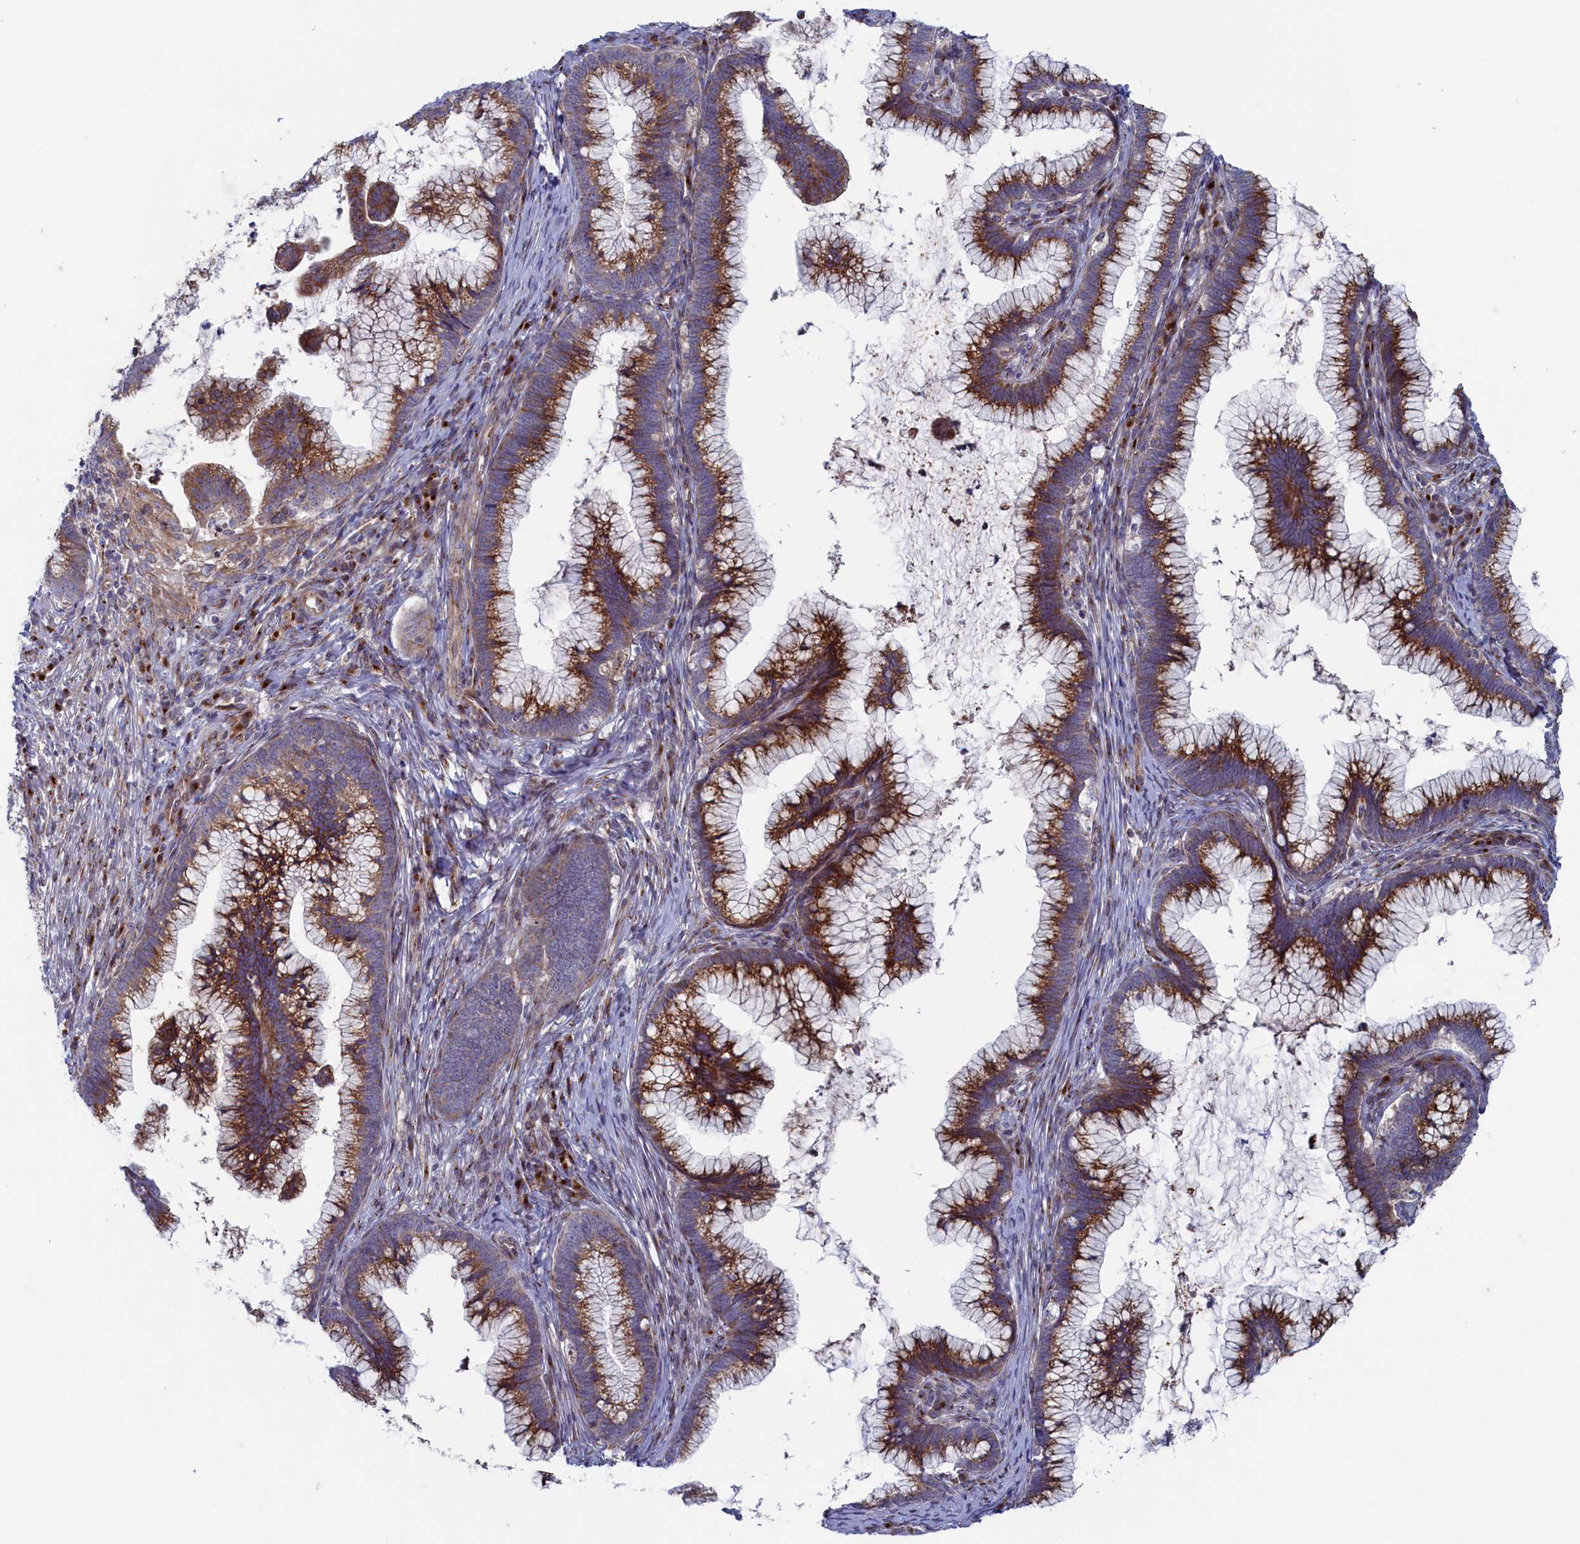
{"staining": {"intensity": "moderate", "quantity": ">75%", "location": "cytoplasmic/membranous"}, "tissue": "cervical cancer", "cell_type": "Tumor cells", "image_type": "cancer", "snomed": [{"axis": "morphology", "description": "Adenocarcinoma, NOS"}, {"axis": "topography", "description": "Cervix"}], "caption": "Tumor cells reveal medium levels of moderate cytoplasmic/membranous staining in about >75% of cells in cervical cancer (adenocarcinoma). The protein is stained brown, and the nuclei are stained in blue (DAB (3,3'-diaminobenzidine) IHC with brightfield microscopy, high magnification).", "gene": "MTFMT", "patient": {"sex": "female", "age": 36}}